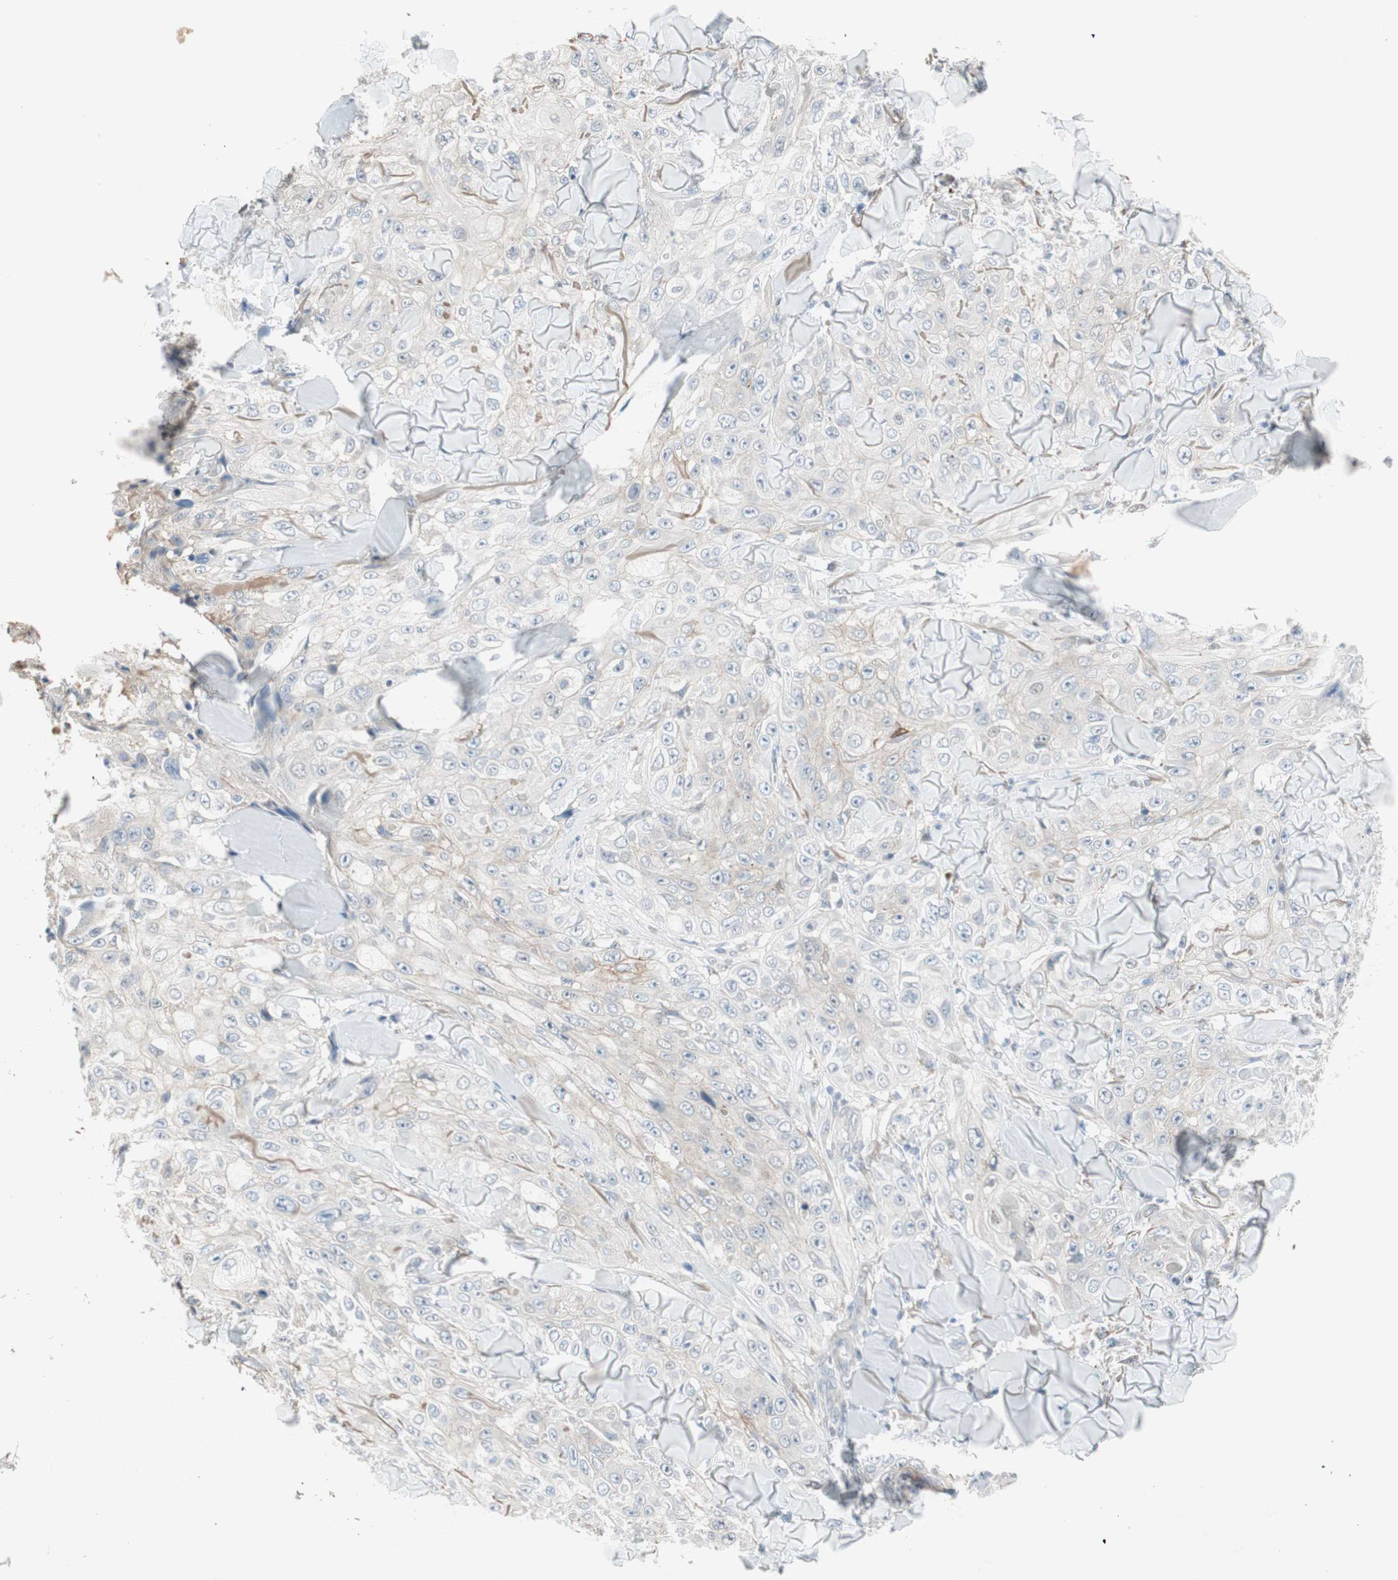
{"staining": {"intensity": "weak", "quantity": "25%-75%", "location": "cytoplasmic/membranous"}, "tissue": "skin cancer", "cell_type": "Tumor cells", "image_type": "cancer", "snomed": [{"axis": "morphology", "description": "Squamous cell carcinoma, NOS"}, {"axis": "topography", "description": "Skin"}], "caption": "Human squamous cell carcinoma (skin) stained with a brown dye exhibits weak cytoplasmic/membranous positive expression in about 25%-75% of tumor cells.", "gene": "CAND2", "patient": {"sex": "male", "age": 86}}